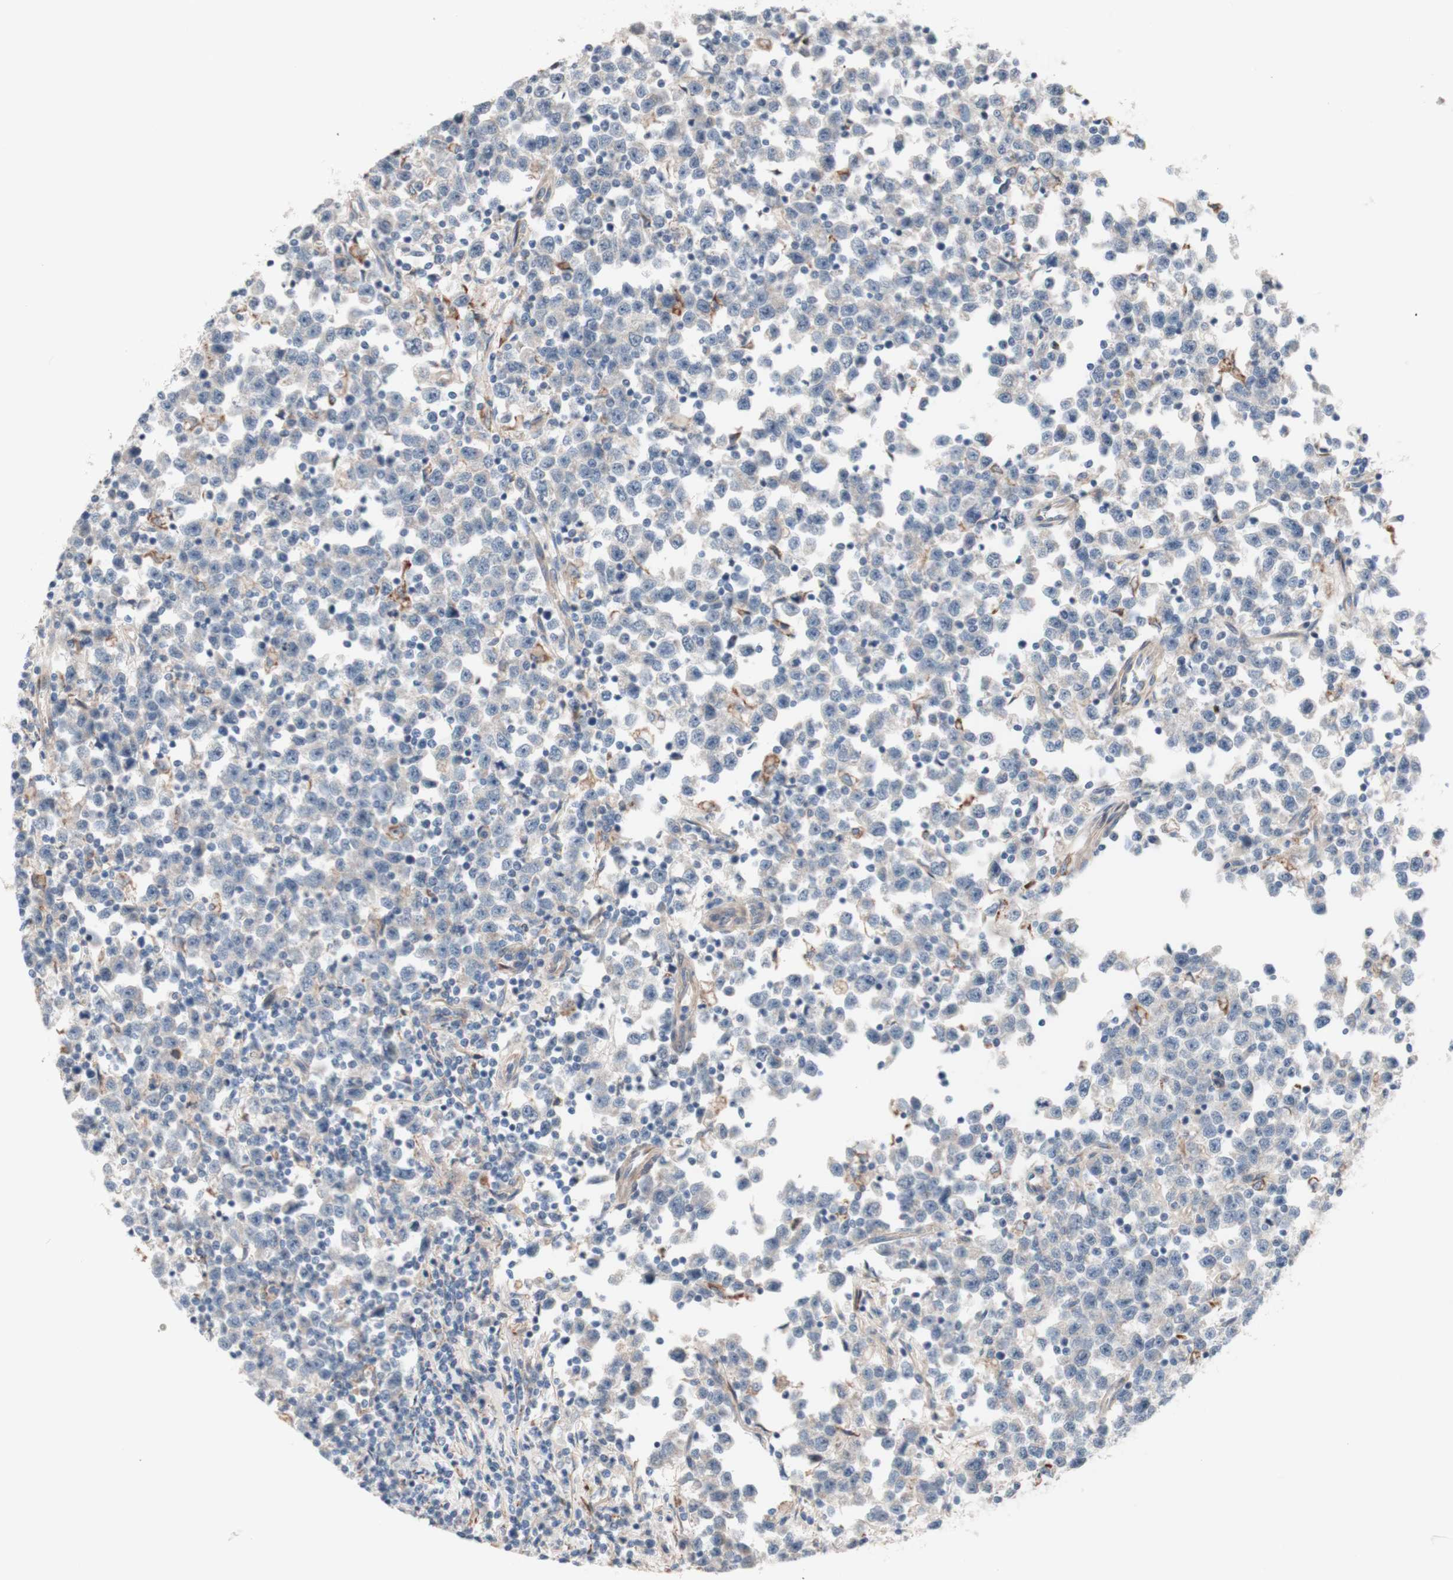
{"staining": {"intensity": "weak", "quantity": ">75%", "location": "cytoplasmic/membranous"}, "tissue": "testis cancer", "cell_type": "Tumor cells", "image_type": "cancer", "snomed": [{"axis": "morphology", "description": "Seminoma, NOS"}, {"axis": "topography", "description": "Testis"}], "caption": "The image exhibits staining of testis cancer, revealing weak cytoplasmic/membranous protein staining (brown color) within tumor cells.", "gene": "CNN3", "patient": {"sex": "male", "age": 43}}